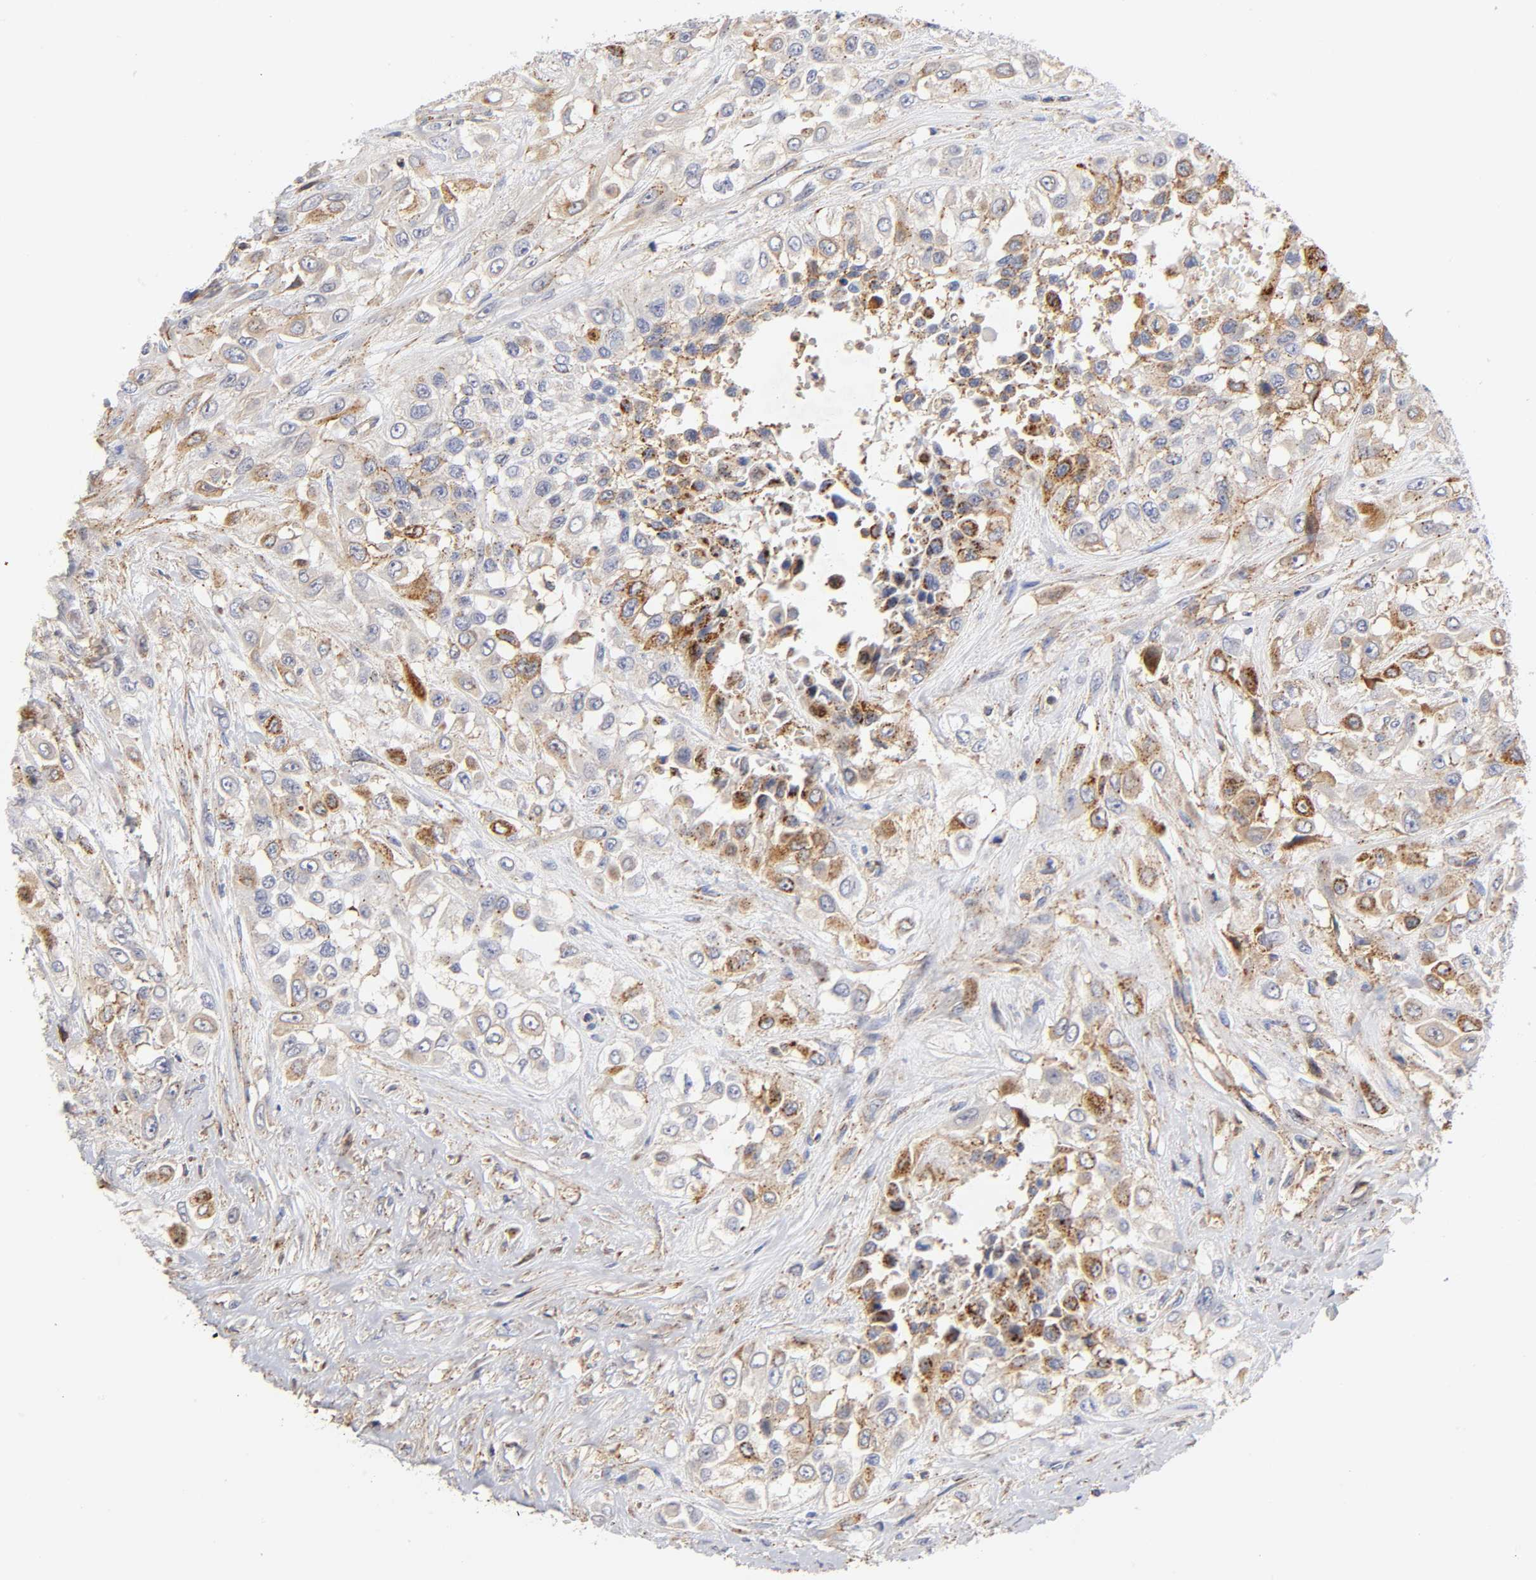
{"staining": {"intensity": "moderate", "quantity": "25%-75%", "location": "cytoplasmic/membranous"}, "tissue": "urothelial cancer", "cell_type": "Tumor cells", "image_type": "cancer", "snomed": [{"axis": "morphology", "description": "Urothelial carcinoma, High grade"}, {"axis": "topography", "description": "Urinary bladder"}], "caption": "Immunohistochemical staining of human high-grade urothelial carcinoma displays medium levels of moderate cytoplasmic/membranous positivity in about 25%-75% of tumor cells. (DAB (3,3'-diaminobenzidine) IHC with brightfield microscopy, high magnification).", "gene": "ANXA7", "patient": {"sex": "male", "age": 57}}